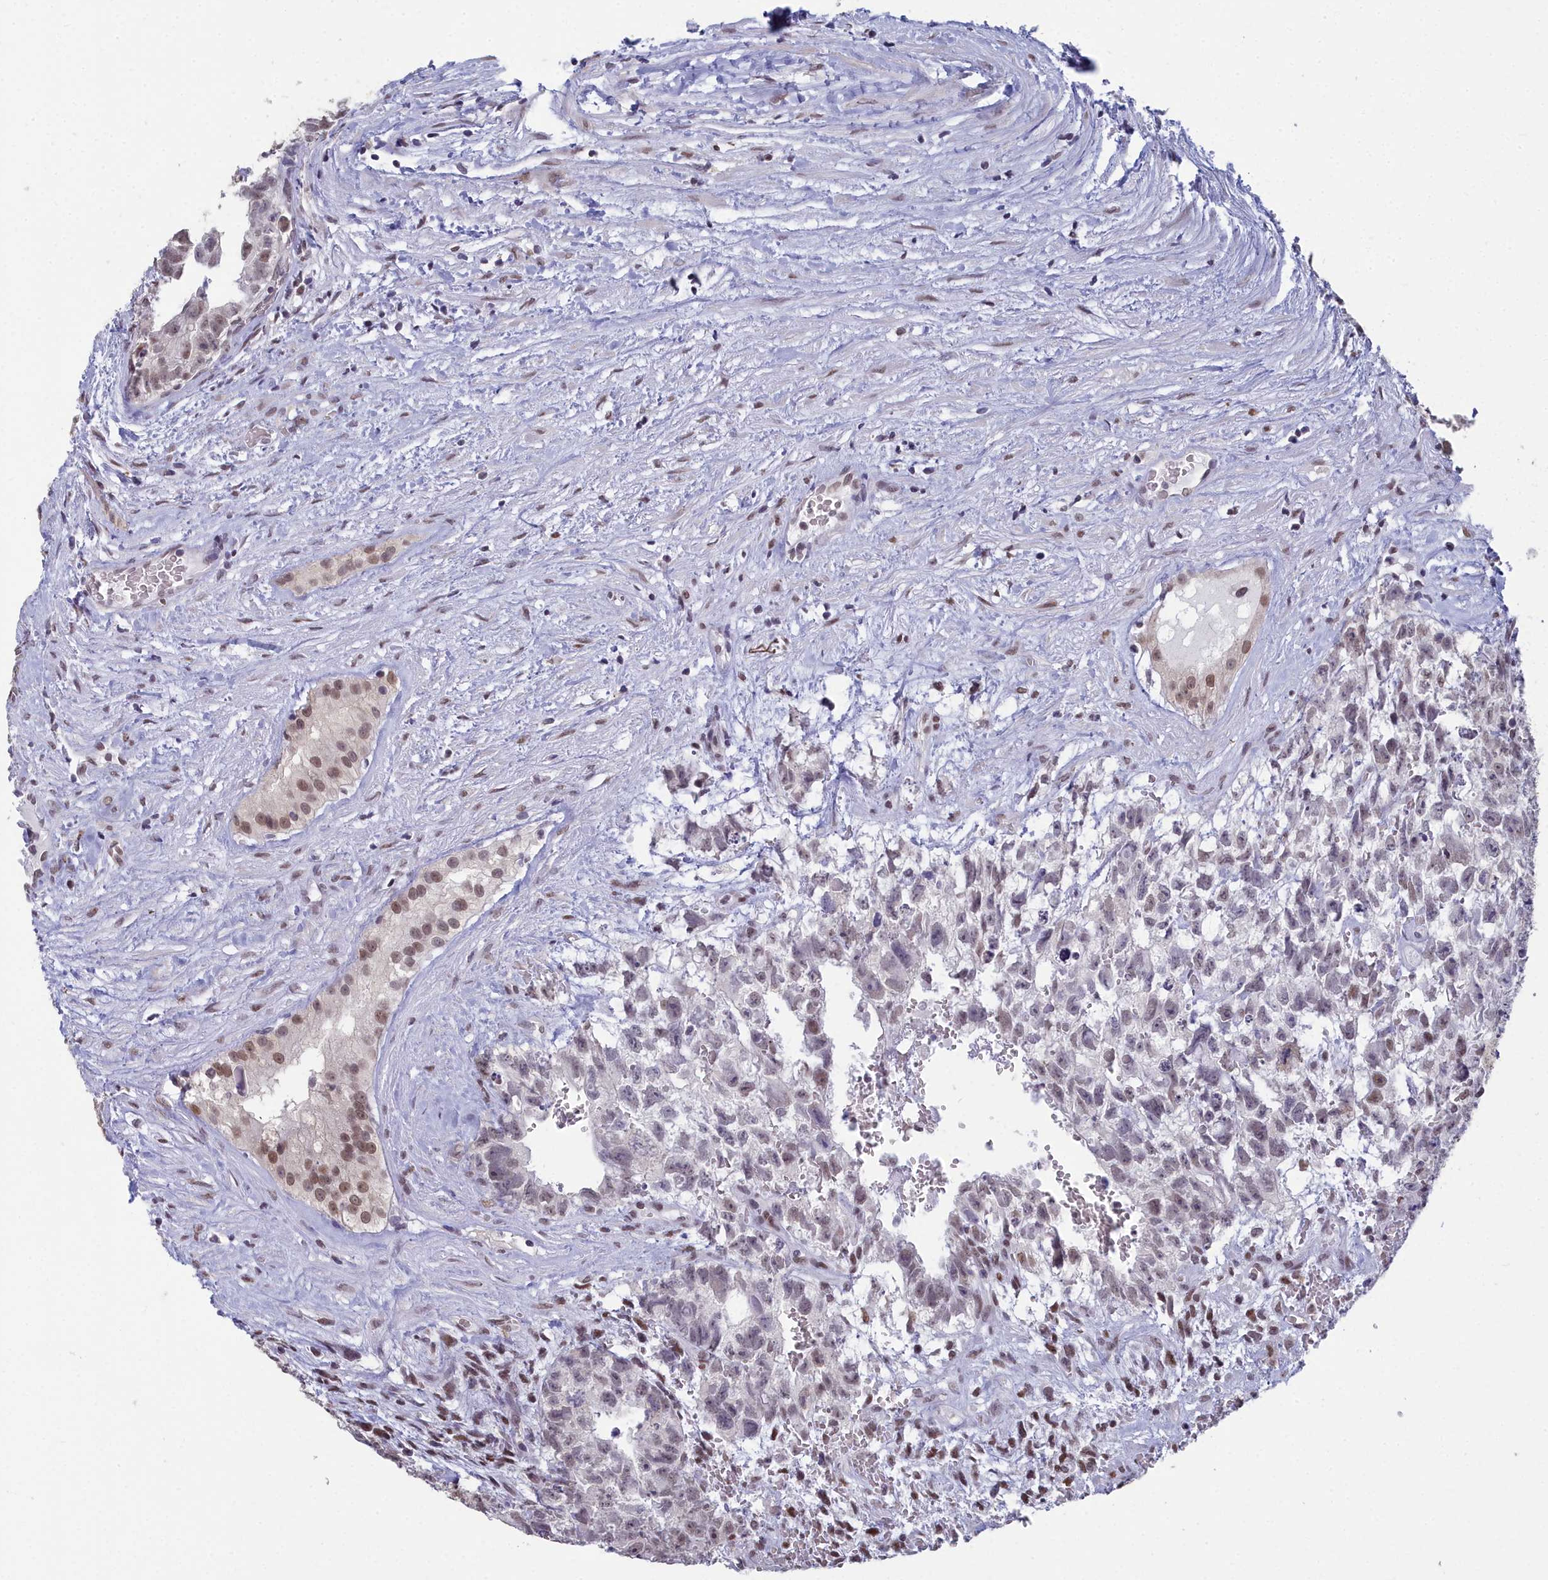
{"staining": {"intensity": "weak", "quantity": ">75%", "location": "nuclear"}, "tissue": "testis cancer", "cell_type": "Tumor cells", "image_type": "cancer", "snomed": [{"axis": "morphology", "description": "Carcinoma, Embryonal, NOS"}, {"axis": "topography", "description": "Testis"}], "caption": "Approximately >75% of tumor cells in human testis cancer (embryonal carcinoma) reveal weak nuclear protein positivity as visualized by brown immunohistochemical staining.", "gene": "CCDC97", "patient": {"sex": "male", "age": 26}}